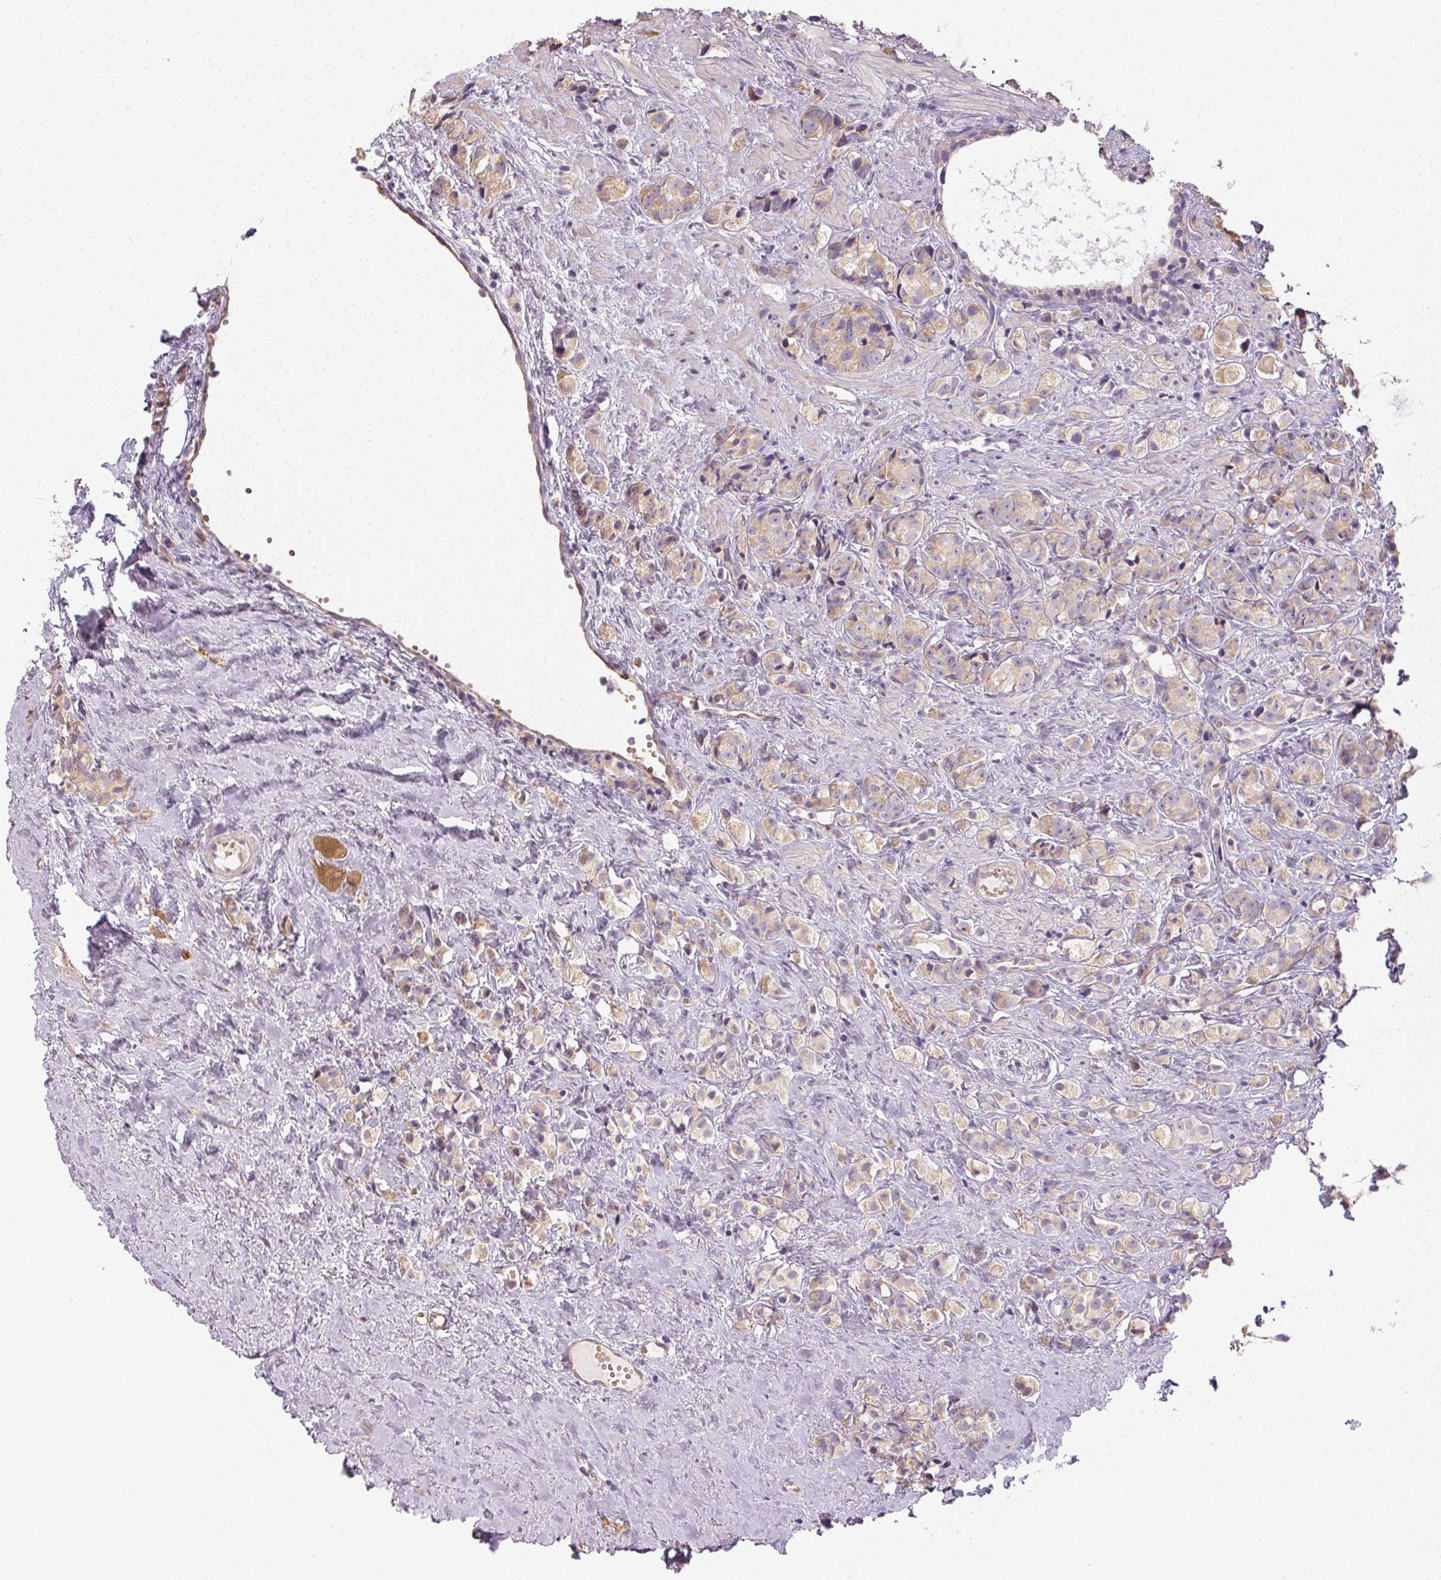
{"staining": {"intensity": "weak", "quantity": "25%-75%", "location": "cytoplasmic/membranous"}, "tissue": "prostate cancer", "cell_type": "Tumor cells", "image_type": "cancer", "snomed": [{"axis": "morphology", "description": "Adenocarcinoma, High grade"}, {"axis": "topography", "description": "Prostate"}], "caption": "This image demonstrates IHC staining of adenocarcinoma (high-grade) (prostate), with low weak cytoplasmic/membranous staining in about 25%-75% of tumor cells.", "gene": "SMYD1", "patient": {"sex": "male", "age": 81}}